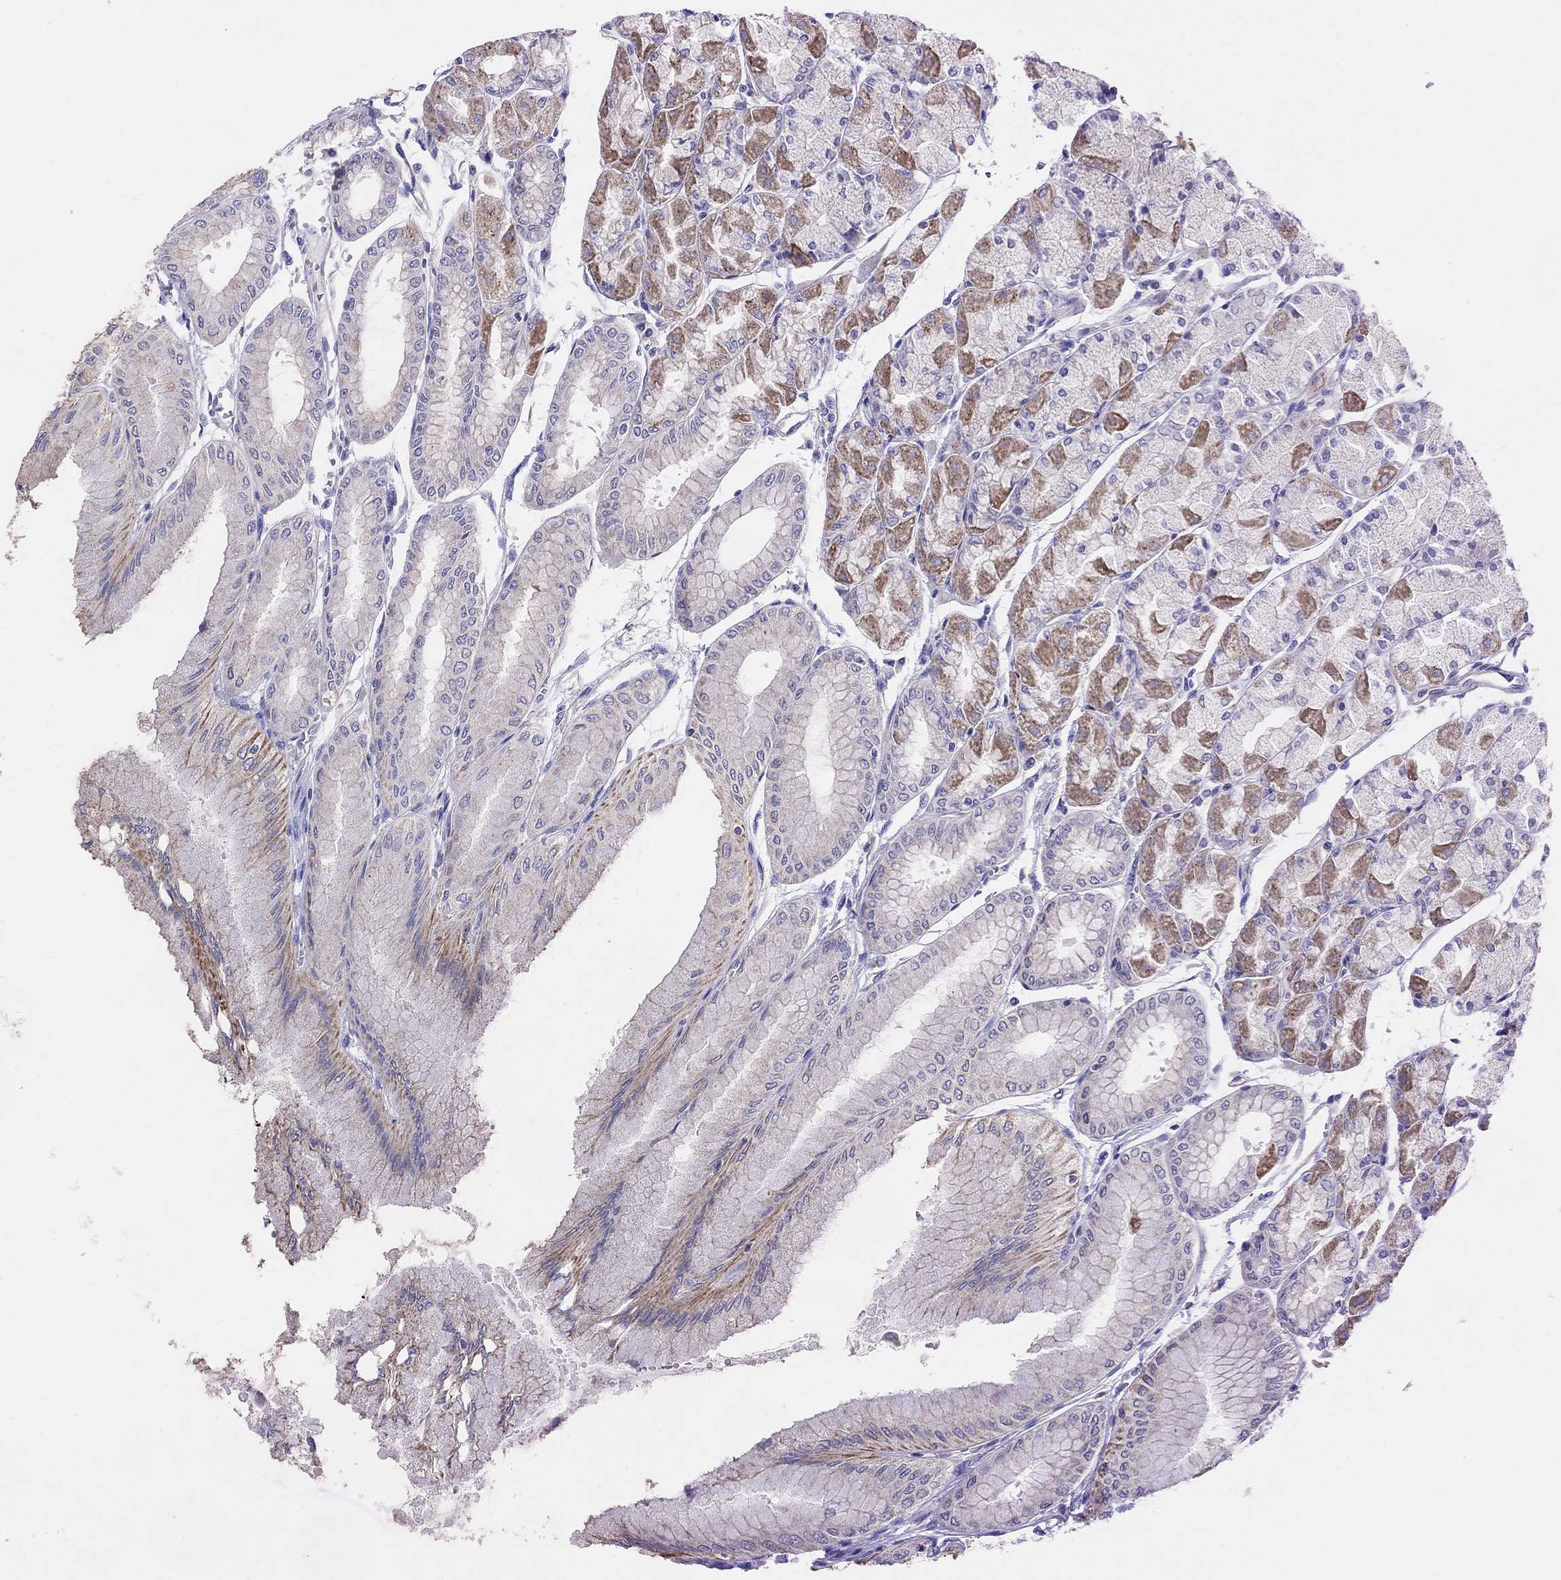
{"staining": {"intensity": "moderate", "quantity": "<25%", "location": "cytoplasmic/membranous"}, "tissue": "stomach", "cell_type": "Glandular cells", "image_type": "normal", "snomed": [{"axis": "morphology", "description": "Normal tissue, NOS"}, {"axis": "topography", "description": "Stomach, upper"}], "caption": "Approximately <25% of glandular cells in unremarkable stomach show moderate cytoplasmic/membranous protein expression as visualized by brown immunohistochemical staining.", "gene": "HCRTR1", "patient": {"sex": "male", "age": 60}}